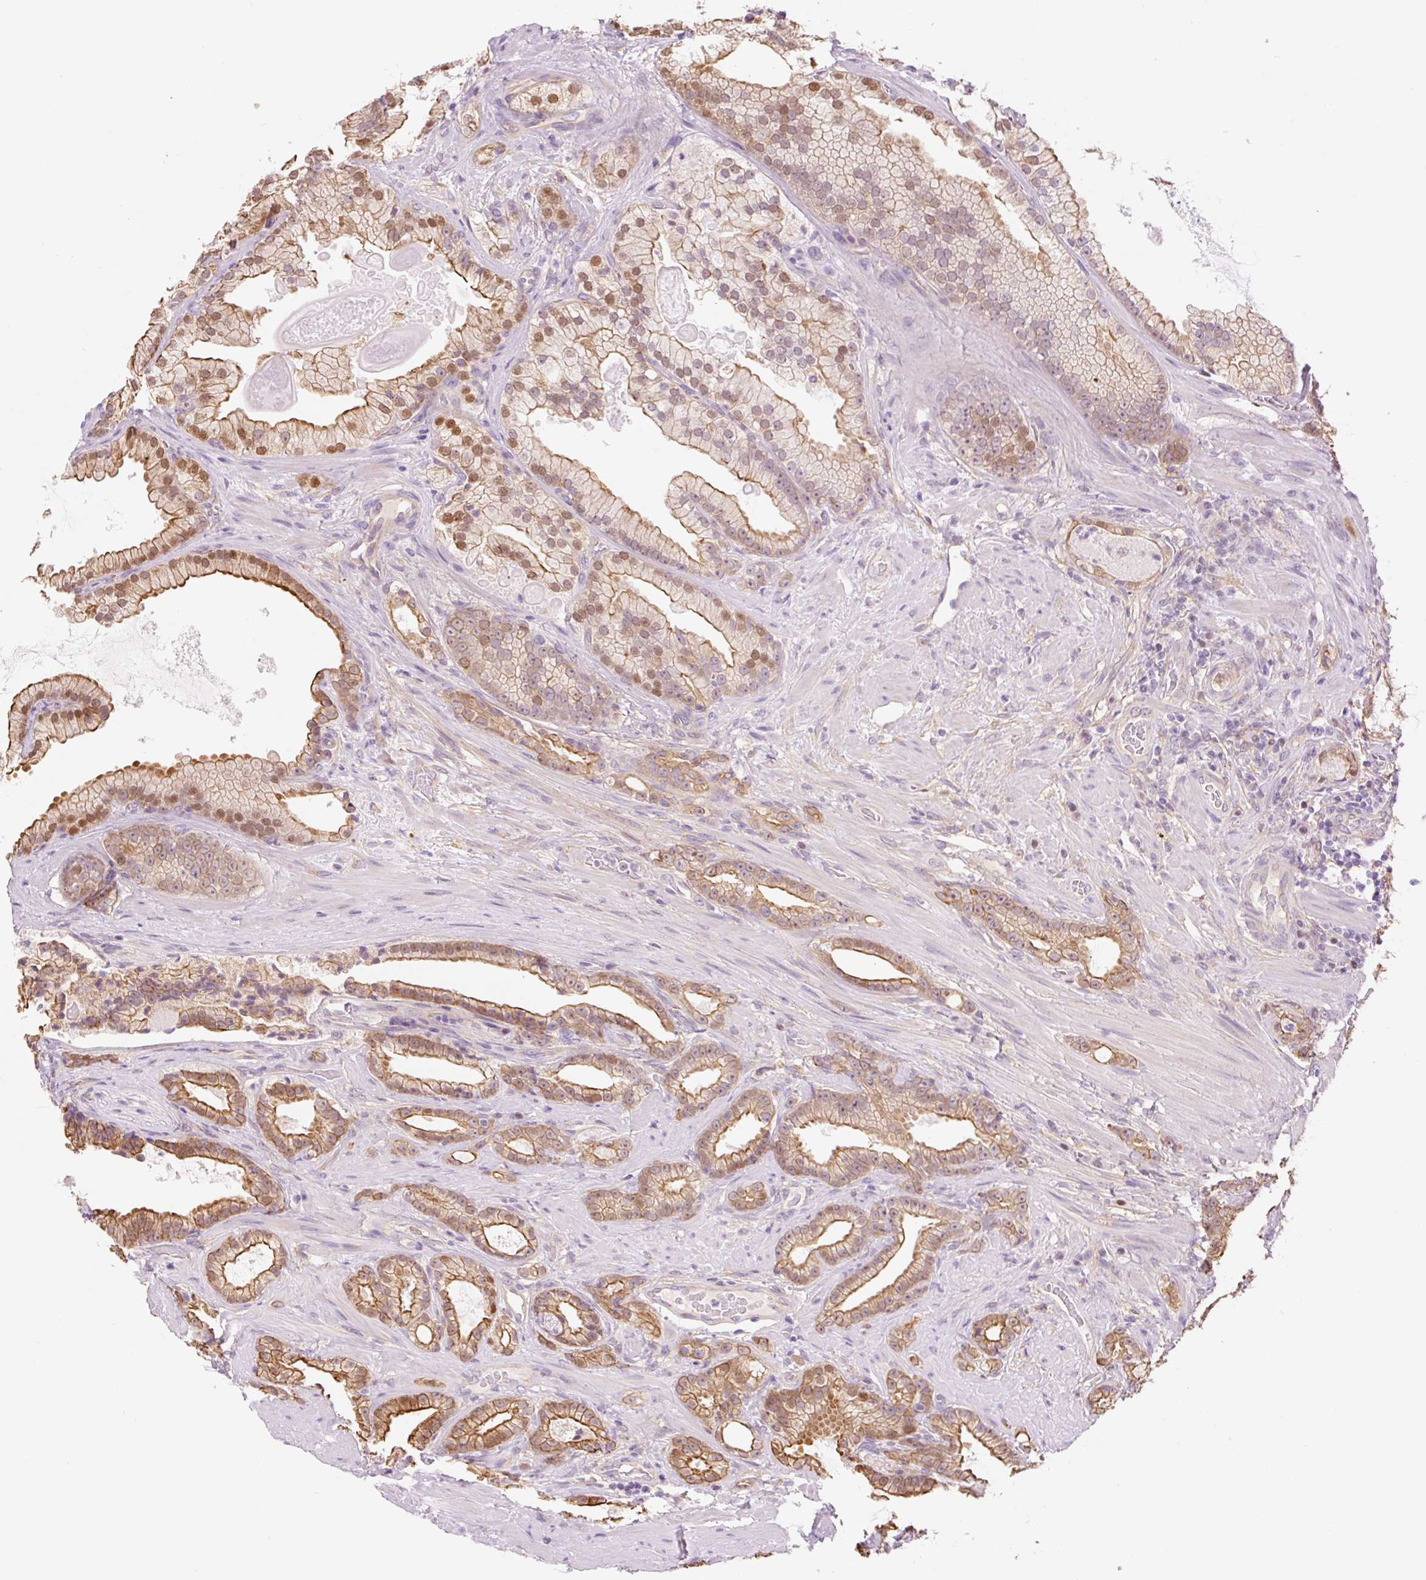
{"staining": {"intensity": "moderate", "quantity": ">75%", "location": "cytoplasmic/membranous,nuclear"}, "tissue": "prostate cancer", "cell_type": "Tumor cells", "image_type": "cancer", "snomed": [{"axis": "morphology", "description": "Adenocarcinoma, High grade"}, {"axis": "topography", "description": "Prostate"}], "caption": "Human prostate high-grade adenocarcinoma stained for a protein (brown) shows moderate cytoplasmic/membranous and nuclear positive expression in about >75% of tumor cells.", "gene": "NLRP5", "patient": {"sex": "male", "age": 68}}